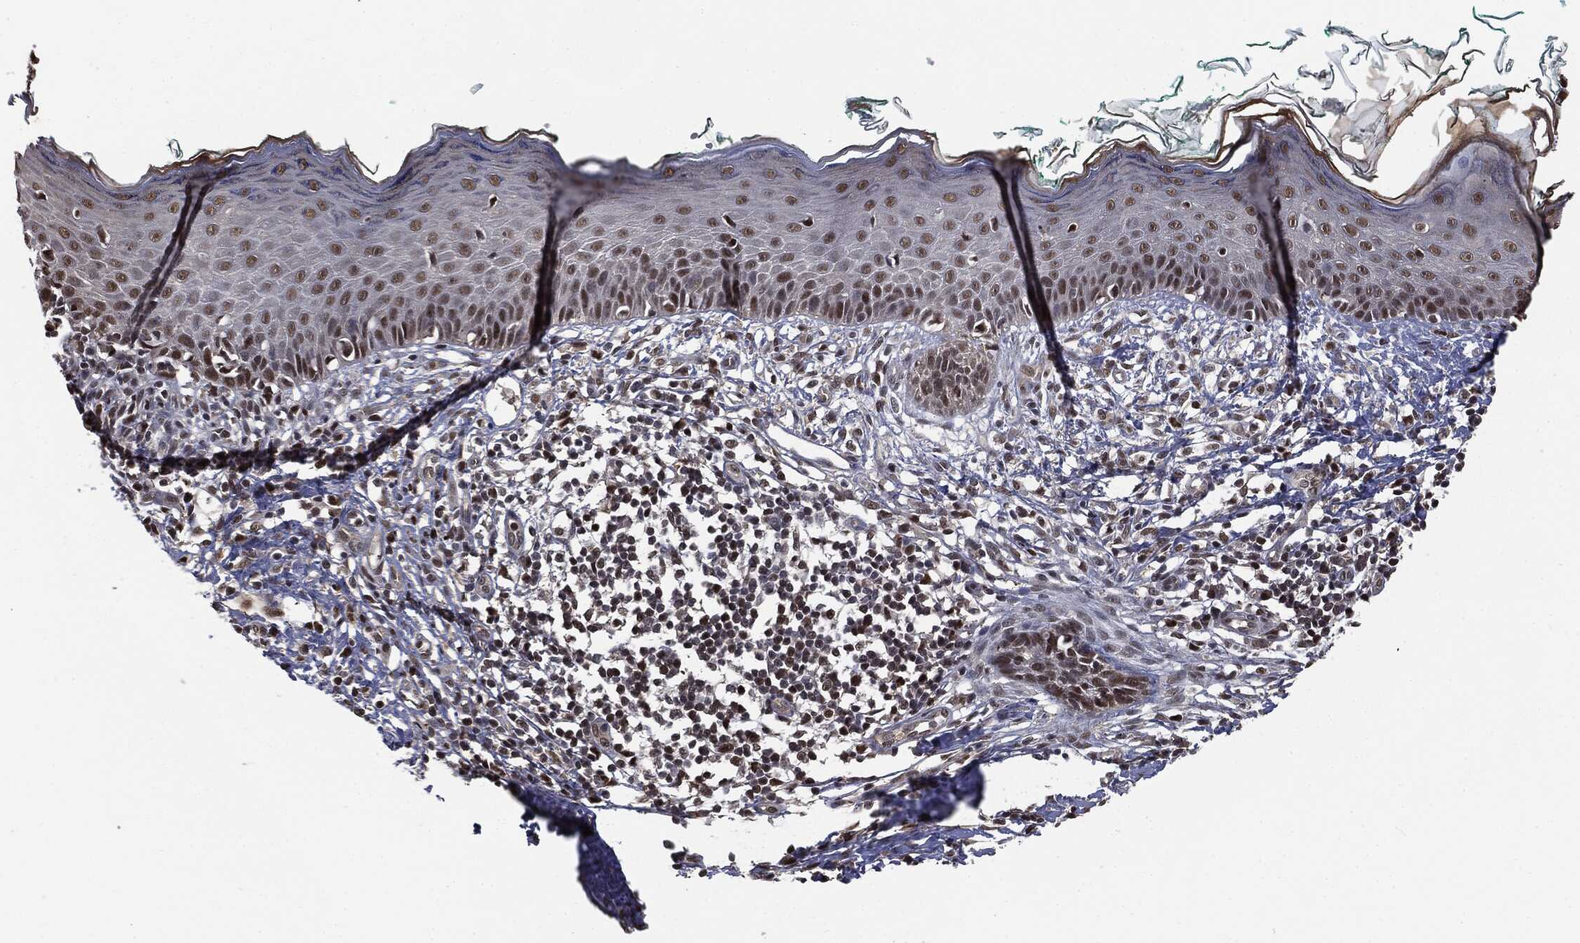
{"staining": {"intensity": "strong", "quantity": ">75%", "location": "nuclear"}, "tissue": "skin", "cell_type": "Fibroblasts", "image_type": "normal", "snomed": [{"axis": "morphology", "description": "Normal tissue, NOS"}, {"axis": "morphology", "description": "Basal cell carcinoma"}, {"axis": "topography", "description": "Skin"}], "caption": "Immunohistochemical staining of unremarkable skin shows strong nuclear protein staining in approximately >75% of fibroblasts.", "gene": "SHLD2", "patient": {"sex": "male", "age": 33}}